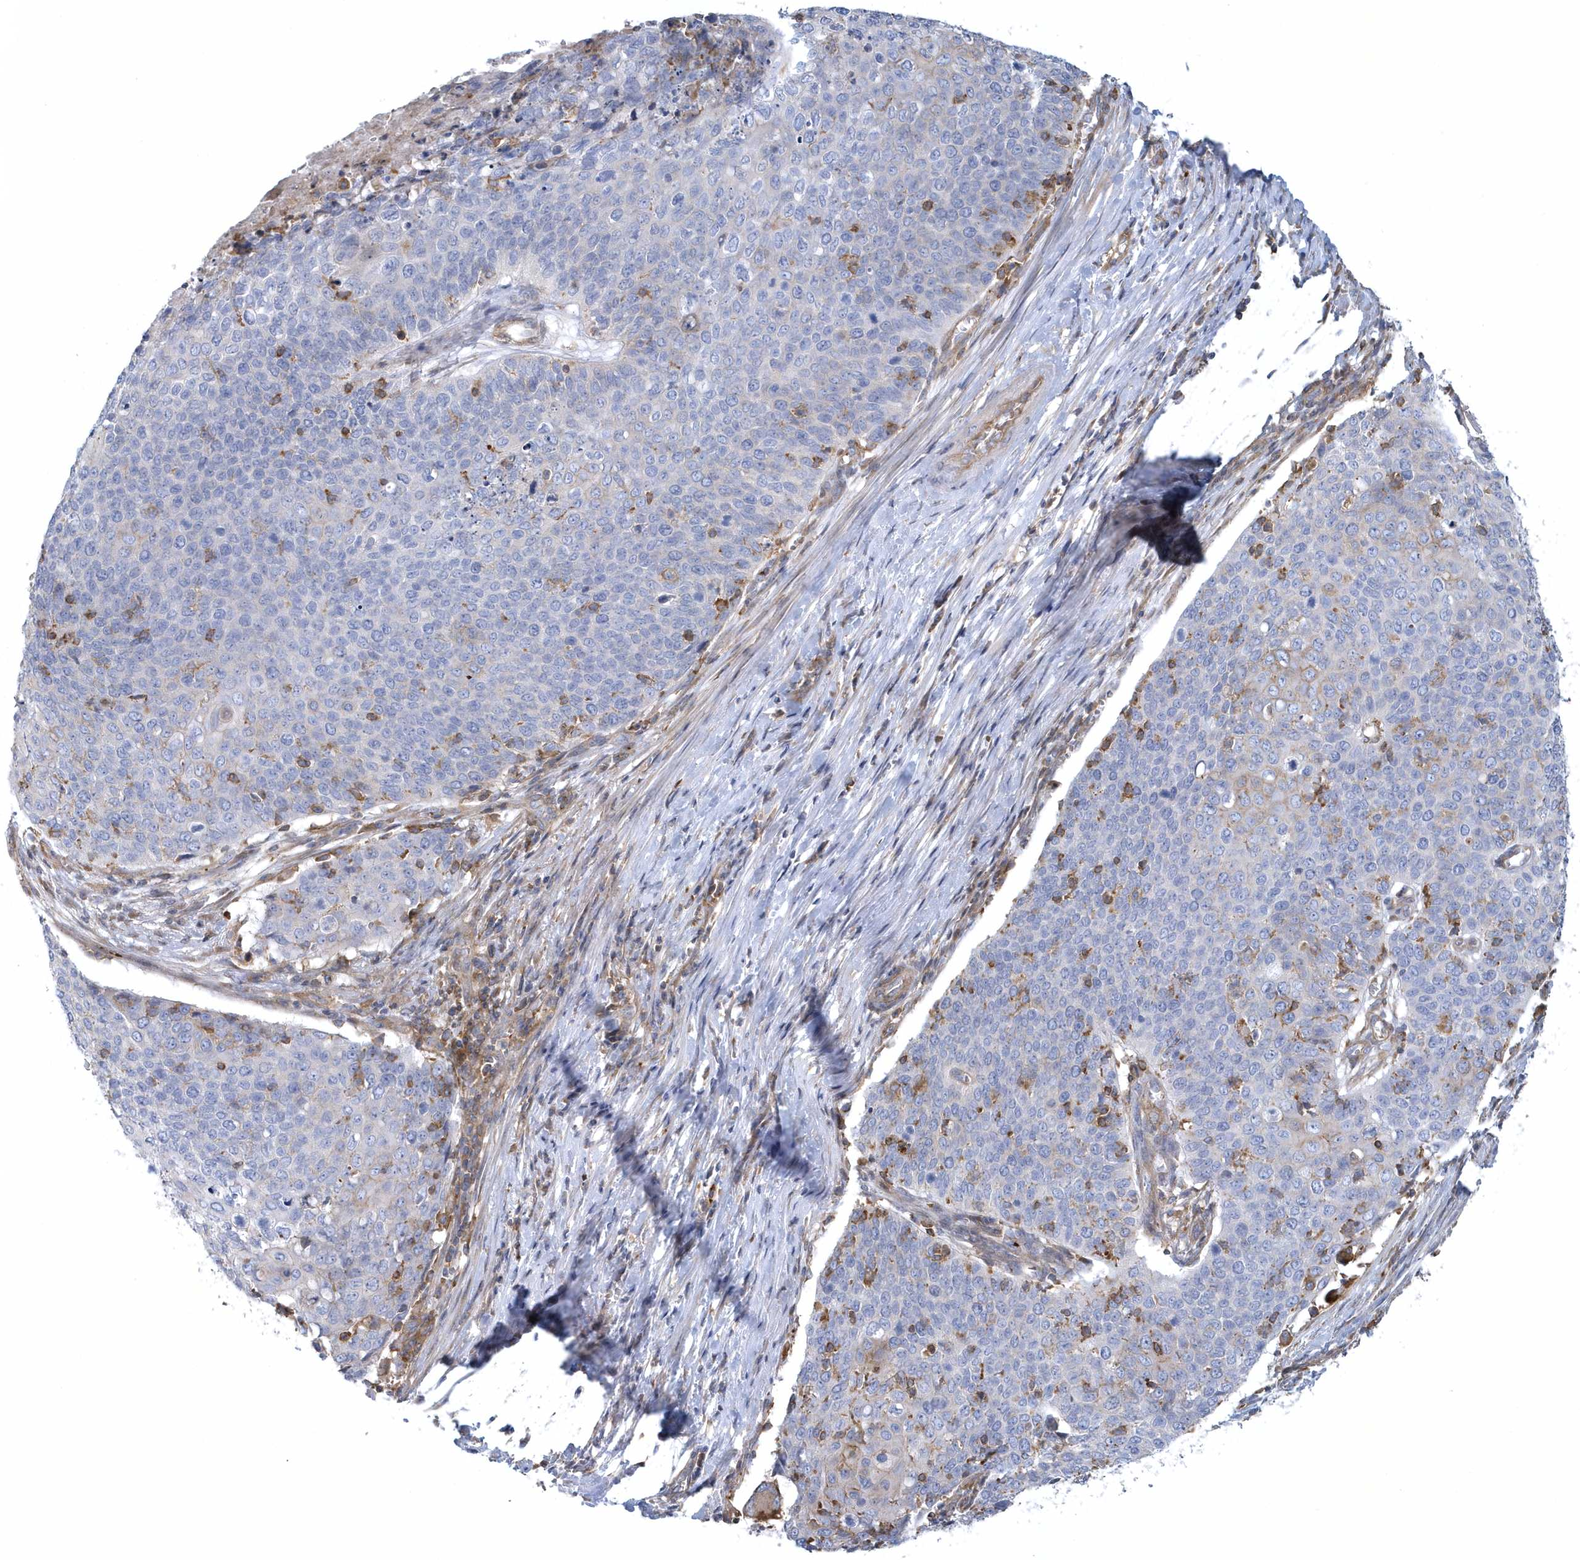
{"staining": {"intensity": "moderate", "quantity": "<25%", "location": "cytoplasmic/membranous"}, "tissue": "cervical cancer", "cell_type": "Tumor cells", "image_type": "cancer", "snomed": [{"axis": "morphology", "description": "Squamous cell carcinoma, NOS"}, {"axis": "topography", "description": "Cervix"}], "caption": "Immunohistochemistry histopathology image of cervical squamous cell carcinoma stained for a protein (brown), which demonstrates low levels of moderate cytoplasmic/membranous expression in about <25% of tumor cells.", "gene": "ARAP2", "patient": {"sex": "female", "age": 39}}